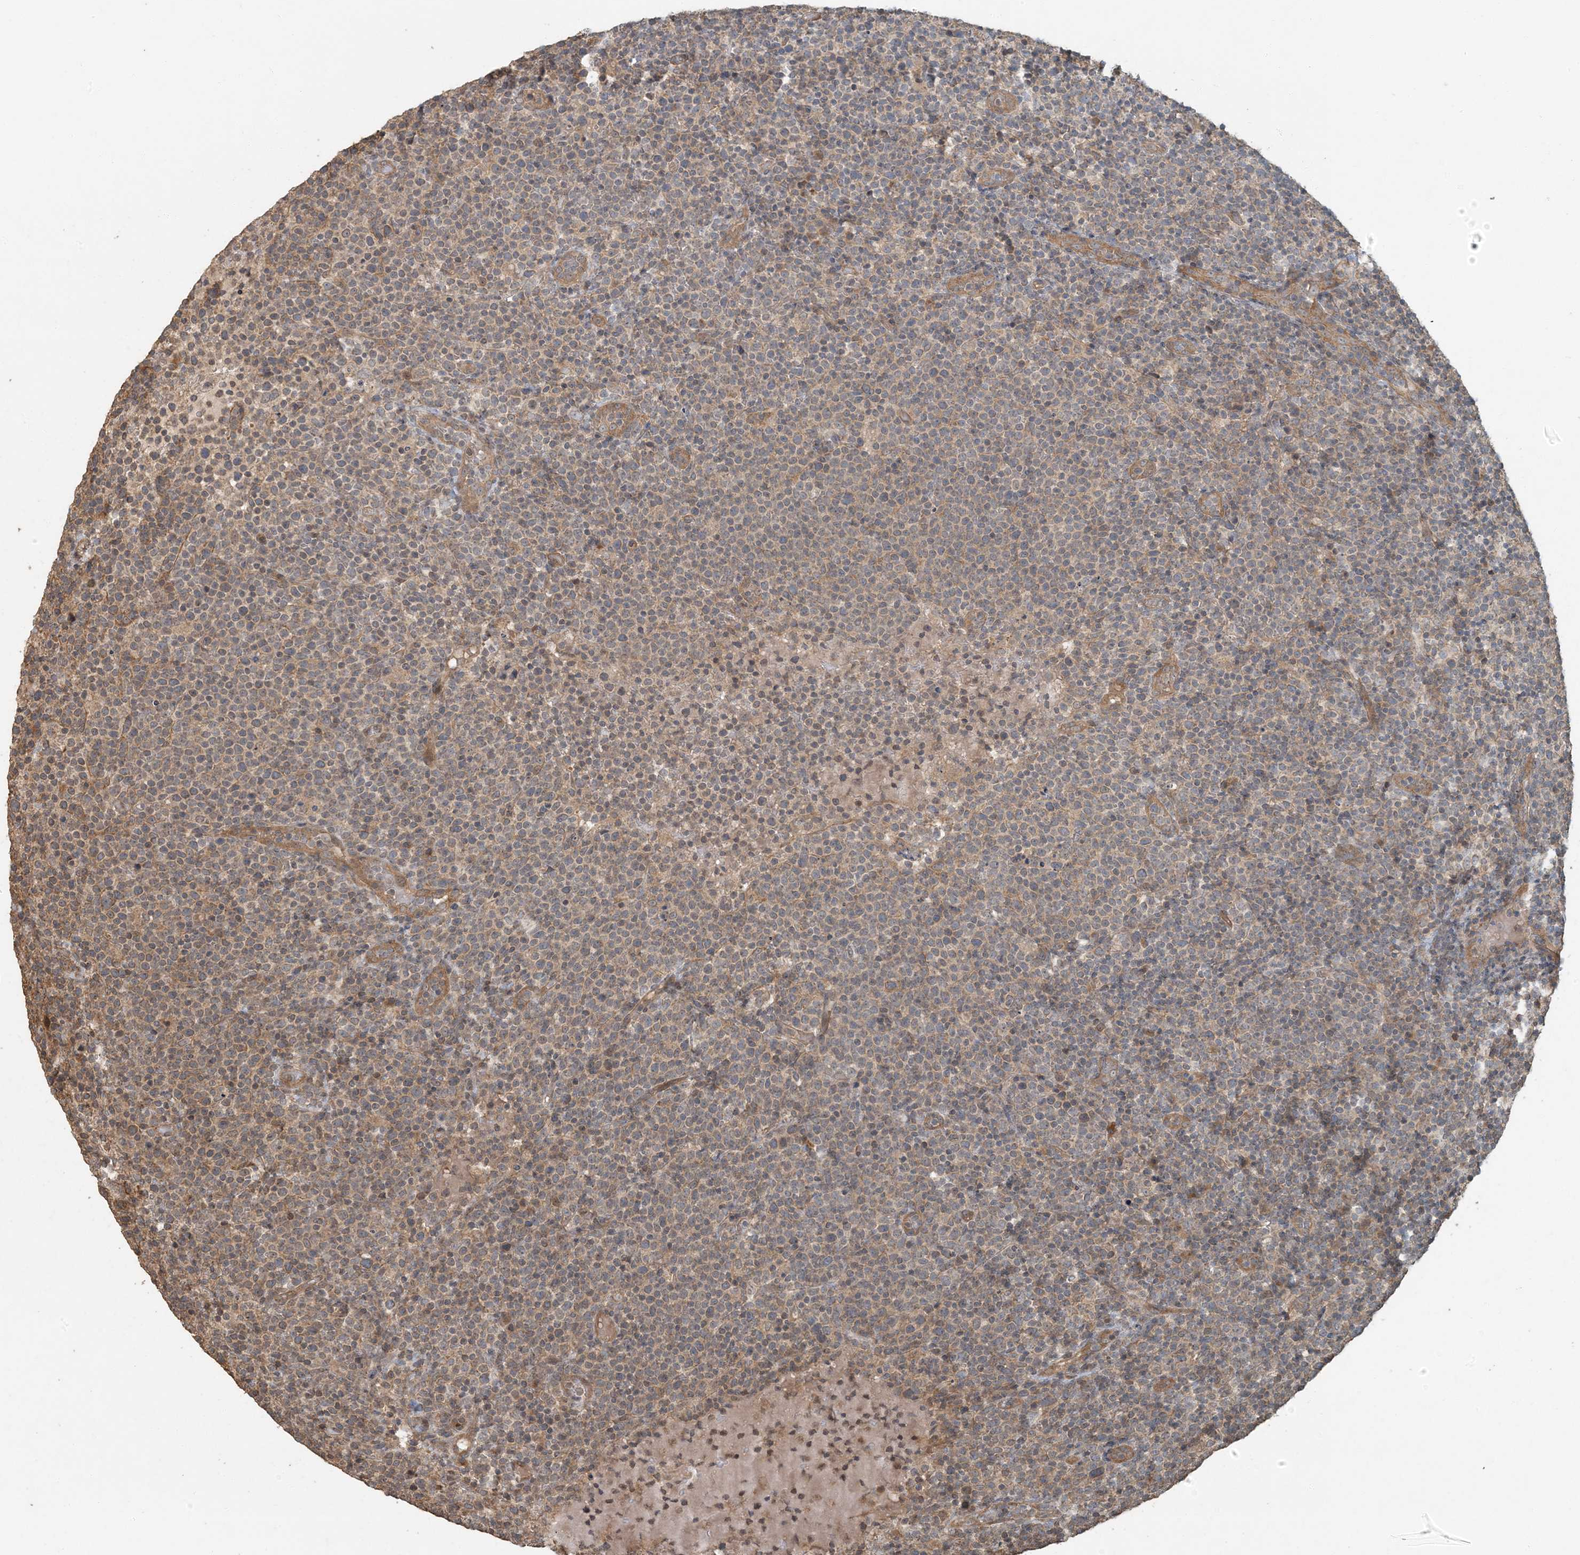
{"staining": {"intensity": "weak", "quantity": "<25%", "location": "cytoplasmic/membranous"}, "tissue": "lymphoma", "cell_type": "Tumor cells", "image_type": "cancer", "snomed": [{"axis": "morphology", "description": "Malignant lymphoma, non-Hodgkin's type, High grade"}, {"axis": "topography", "description": "Lymph node"}], "caption": "Lymphoma was stained to show a protein in brown. There is no significant expression in tumor cells.", "gene": "AK9", "patient": {"sex": "male", "age": 61}}